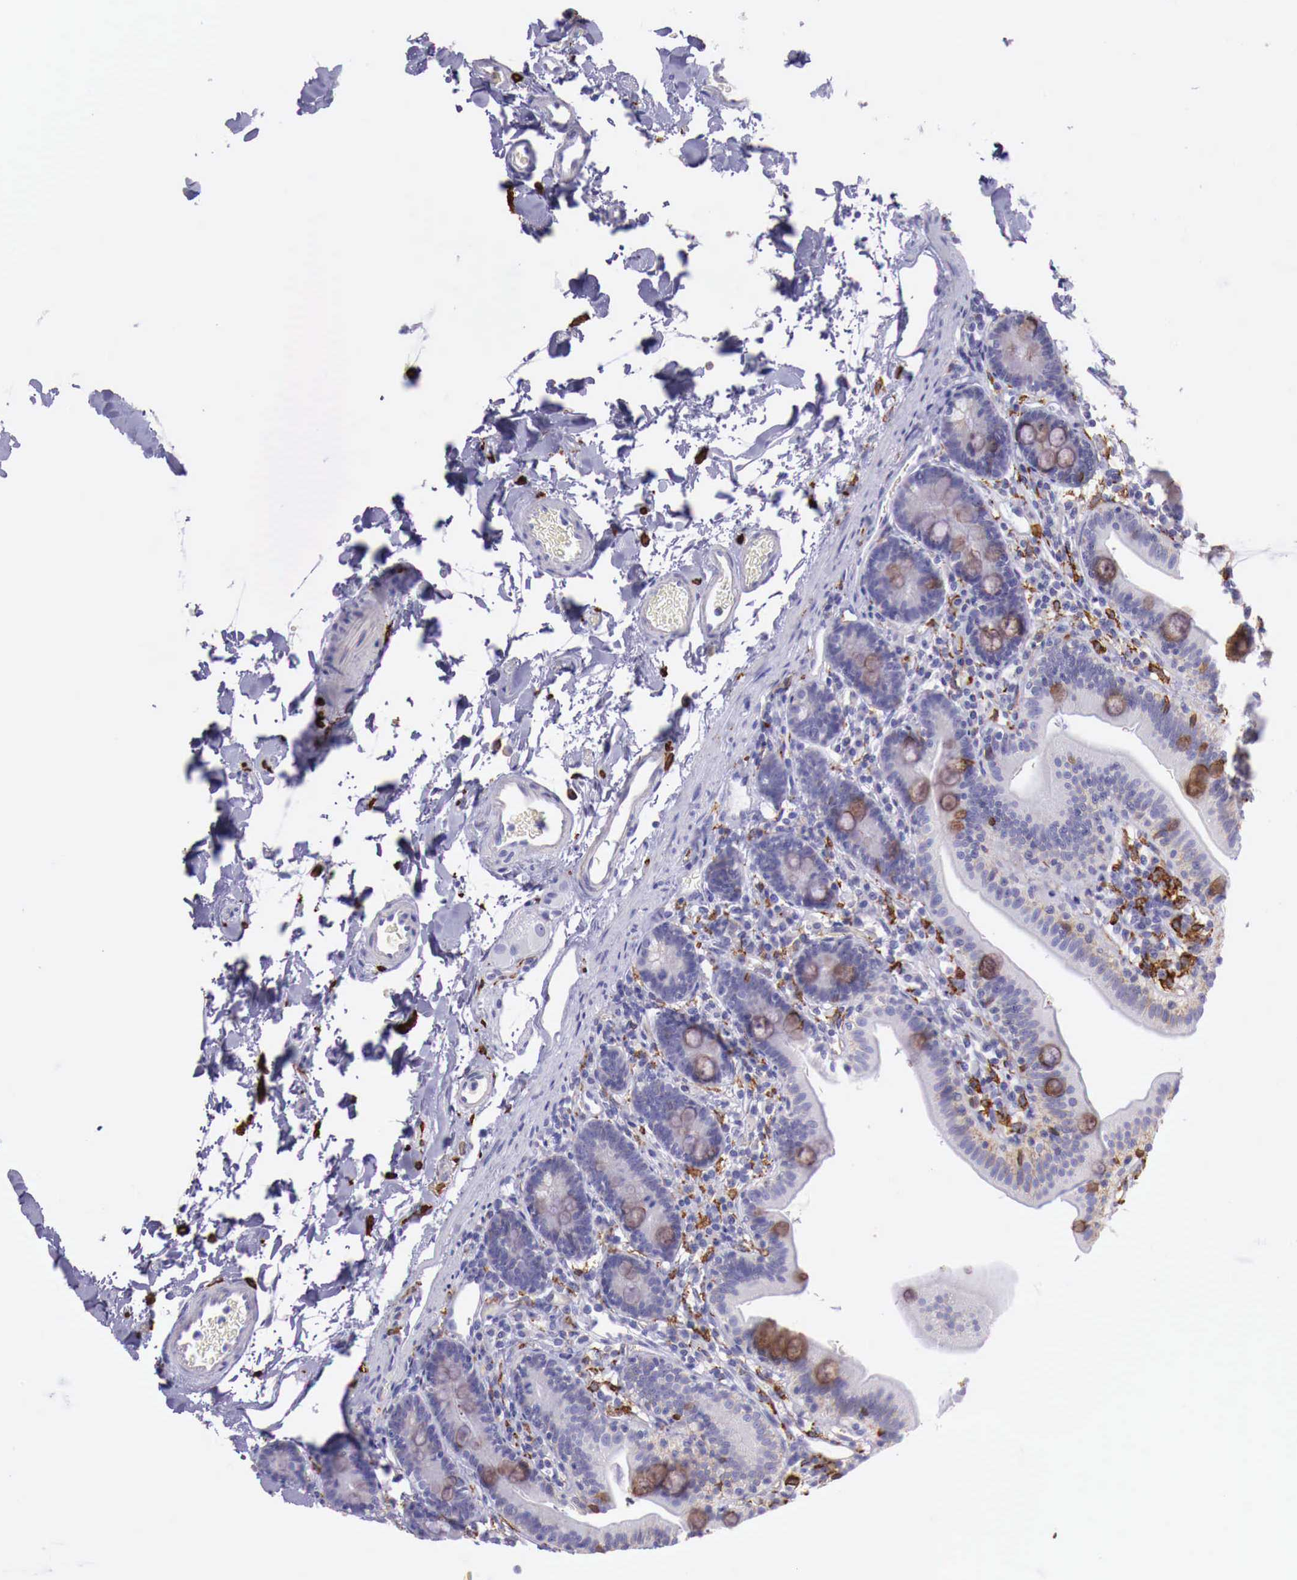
{"staining": {"intensity": "weak", "quantity": "25%-75%", "location": "cytoplasmic/membranous"}, "tissue": "duodenum", "cell_type": "Glandular cells", "image_type": "normal", "snomed": [{"axis": "morphology", "description": "Normal tissue, NOS"}, {"axis": "topography", "description": "Duodenum"}], "caption": "Immunohistochemical staining of unremarkable duodenum shows low levels of weak cytoplasmic/membranous staining in about 25%-75% of glandular cells. (DAB (3,3'-diaminobenzidine) IHC with brightfield microscopy, high magnification).", "gene": "MSR1", "patient": {"sex": "male", "age": 70}}